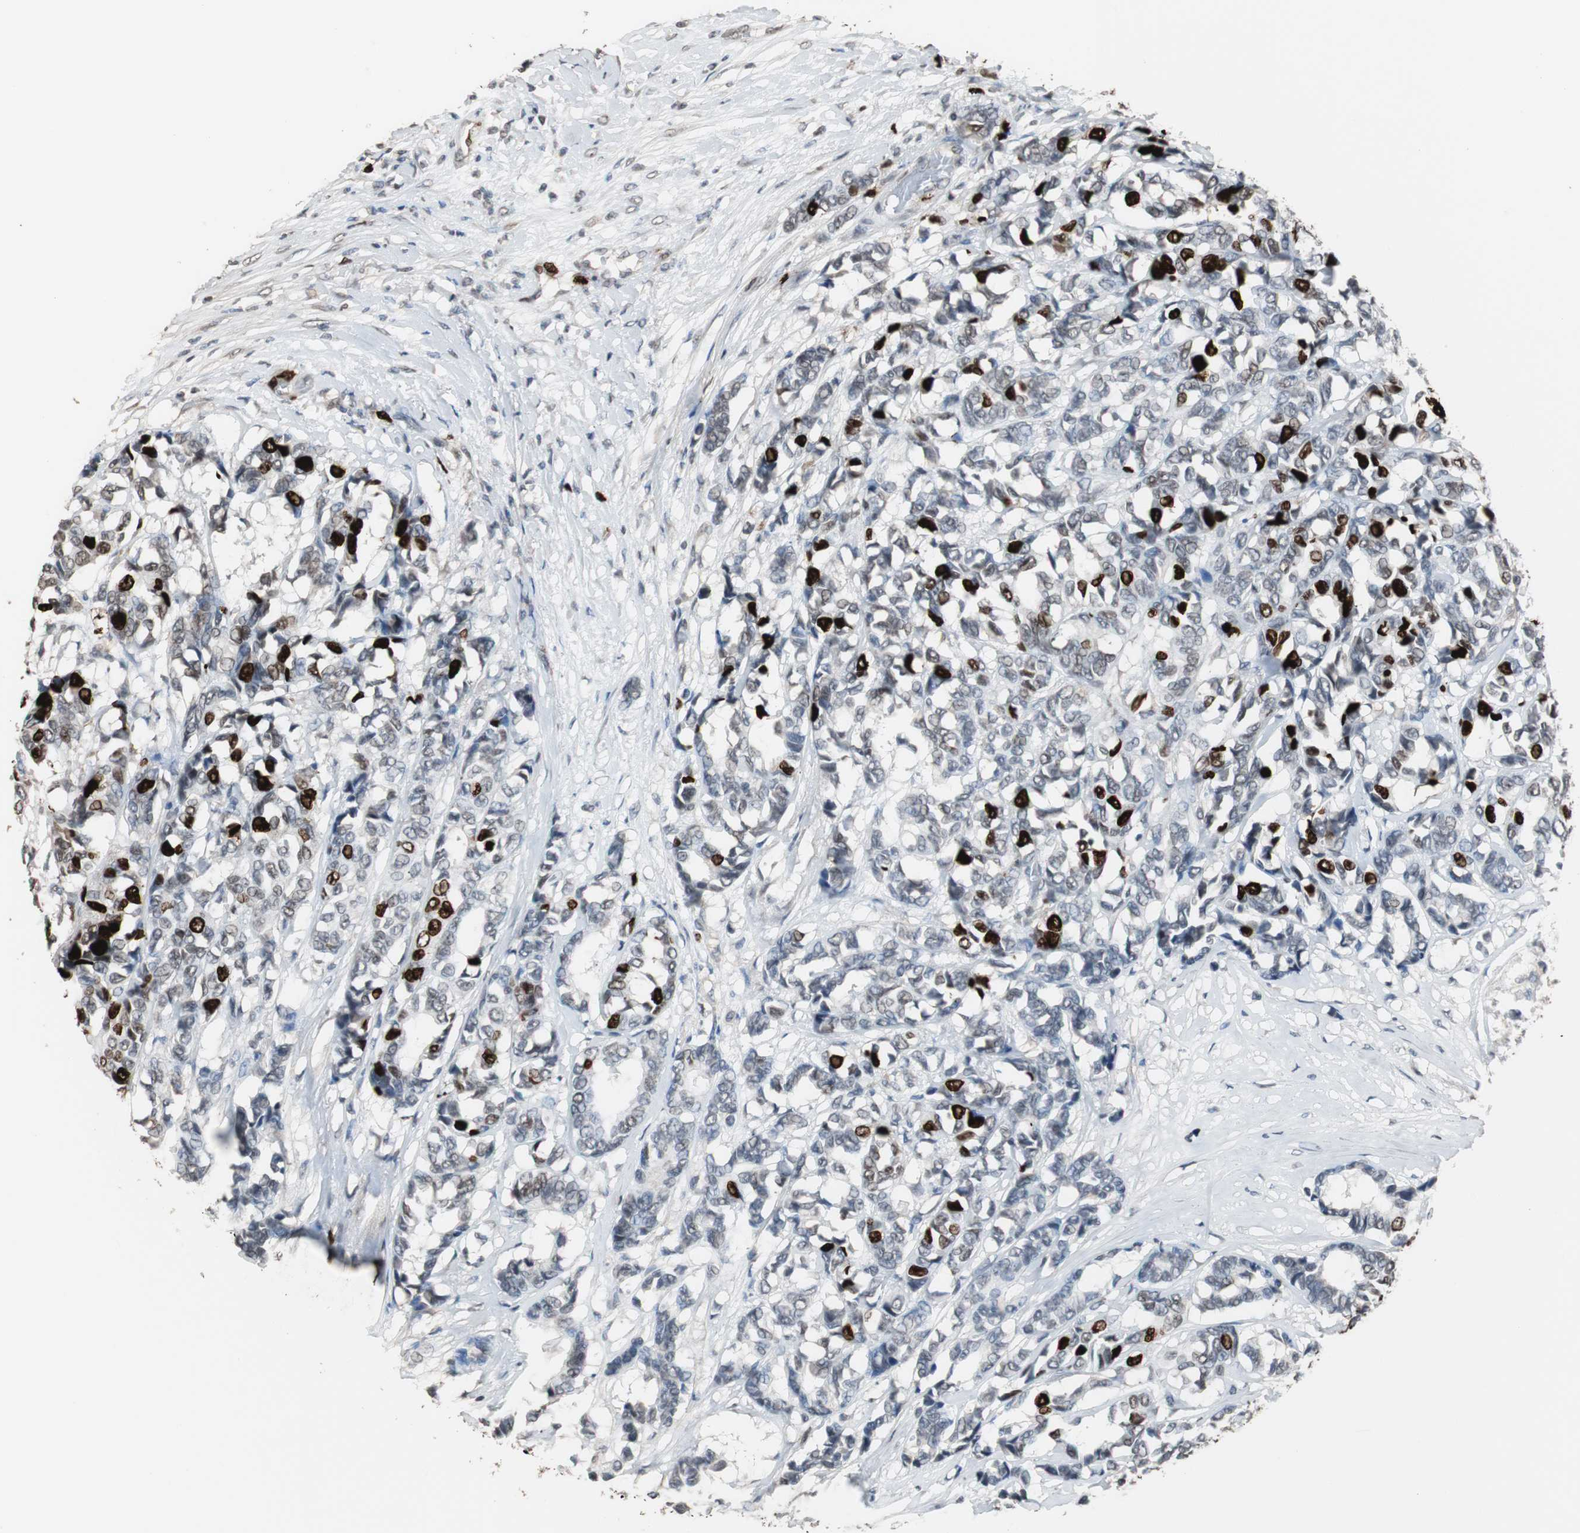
{"staining": {"intensity": "strong", "quantity": "25%-75%", "location": "nuclear"}, "tissue": "breast cancer", "cell_type": "Tumor cells", "image_type": "cancer", "snomed": [{"axis": "morphology", "description": "Duct carcinoma"}, {"axis": "topography", "description": "Breast"}], "caption": "About 25%-75% of tumor cells in human breast cancer (infiltrating ductal carcinoma) reveal strong nuclear protein staining as visualized by brown immunohistochemical staining.", "gene": "TOP2A", "patient": {"sex": "female", "age": 87}}